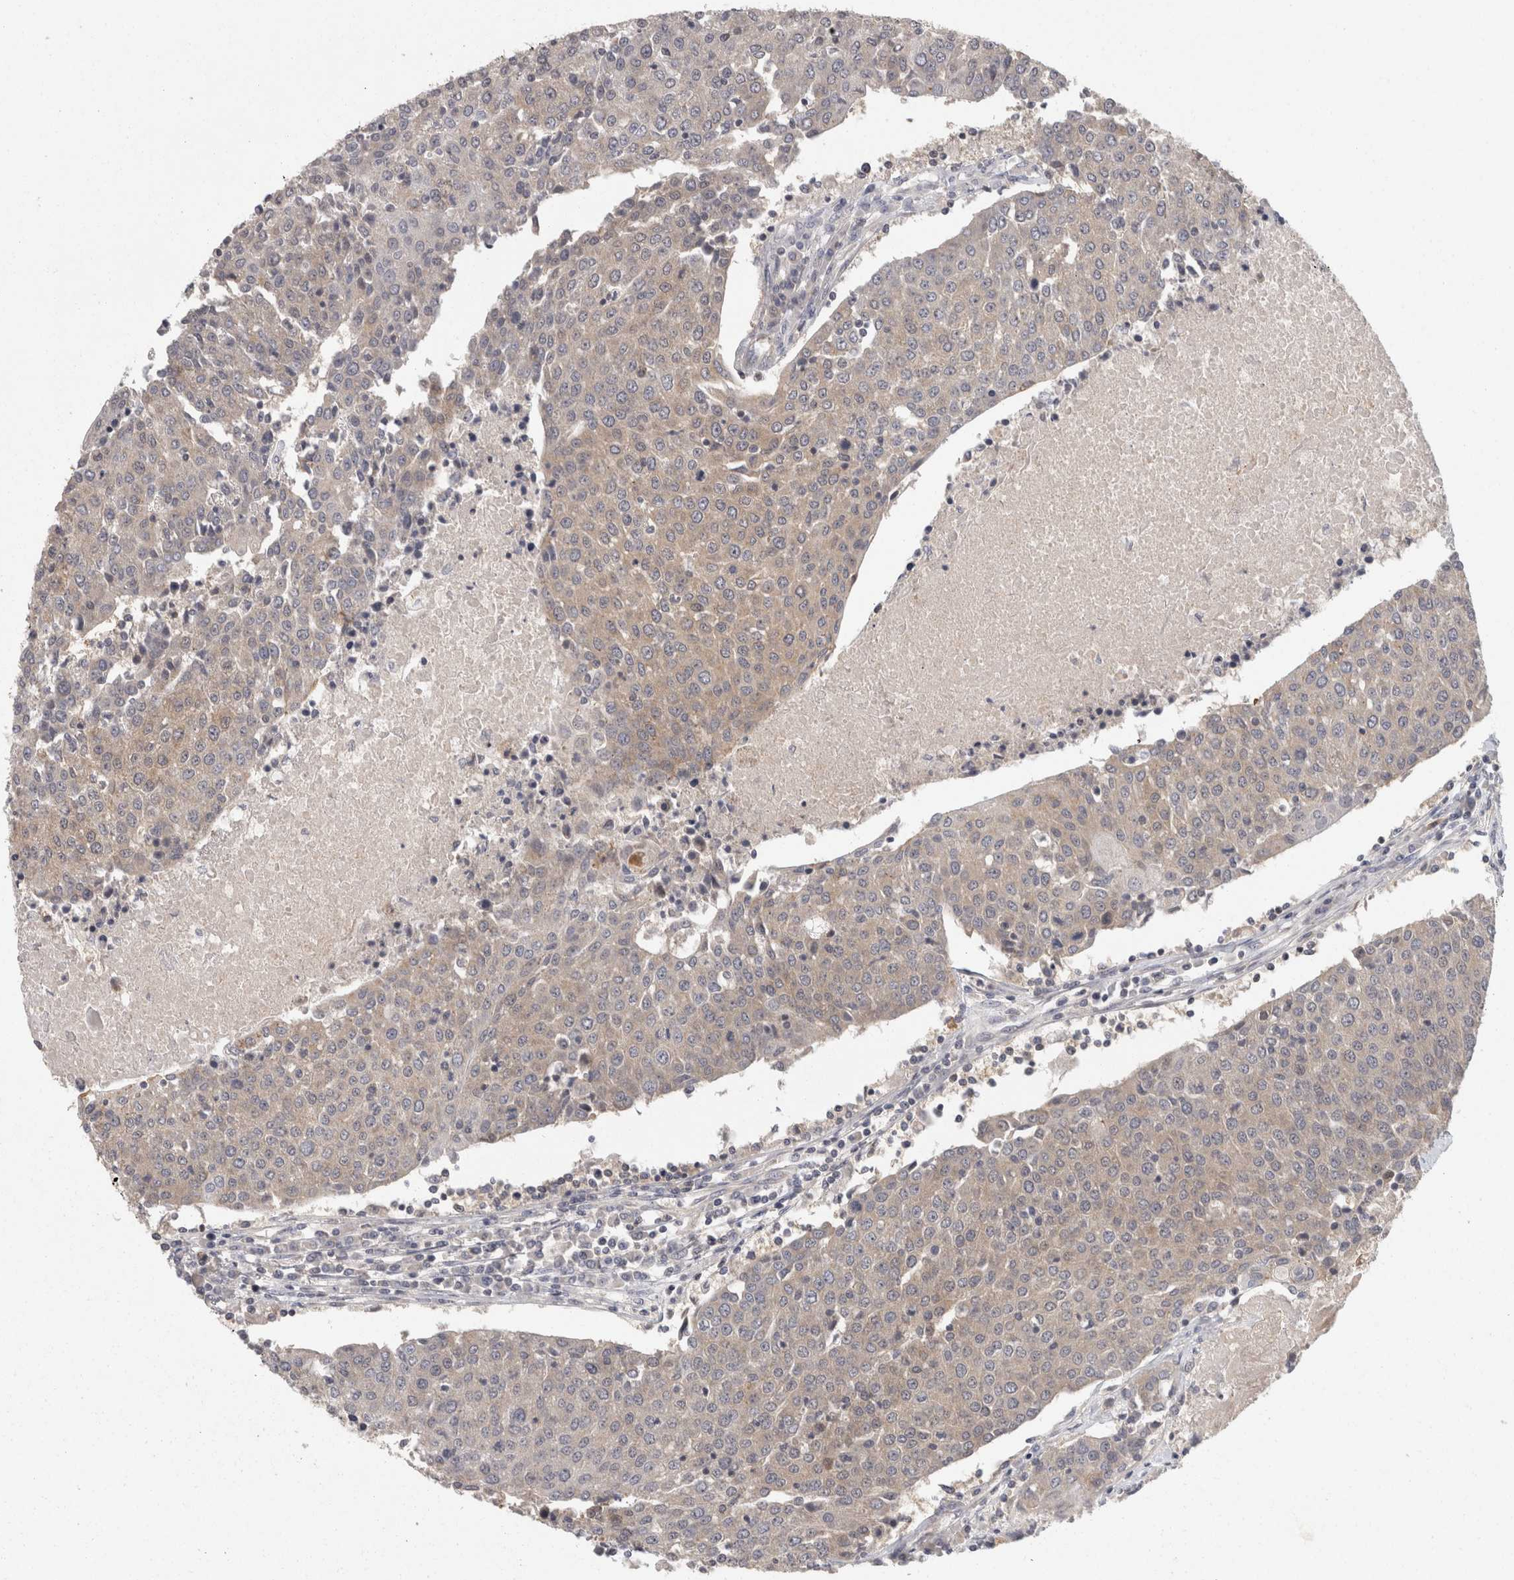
{"staining": {"intensity": "weak", "quantity": ">75%", "location": "cytoplasmic/membranous"}, "tissue": "urothelial cancer", "cell_type": "Tumor cells", "image_type": "cancer", "snomed": [{"axis": "morphology", "description": "Urothelial carcinoma, High grade"}, {"axis": "topography", "description": "Urinary bladder"}], "caption": "Protein expression analysis of human high-grade urothelial carcinoma reveals weak cytoplasmic/membranous staining in about >75% of tumor cells. Ihc stains the protein in brown and the nuclei are stained blue.", "gene": "ACAT2", "patient": {"sex": "female", "age": 85}}